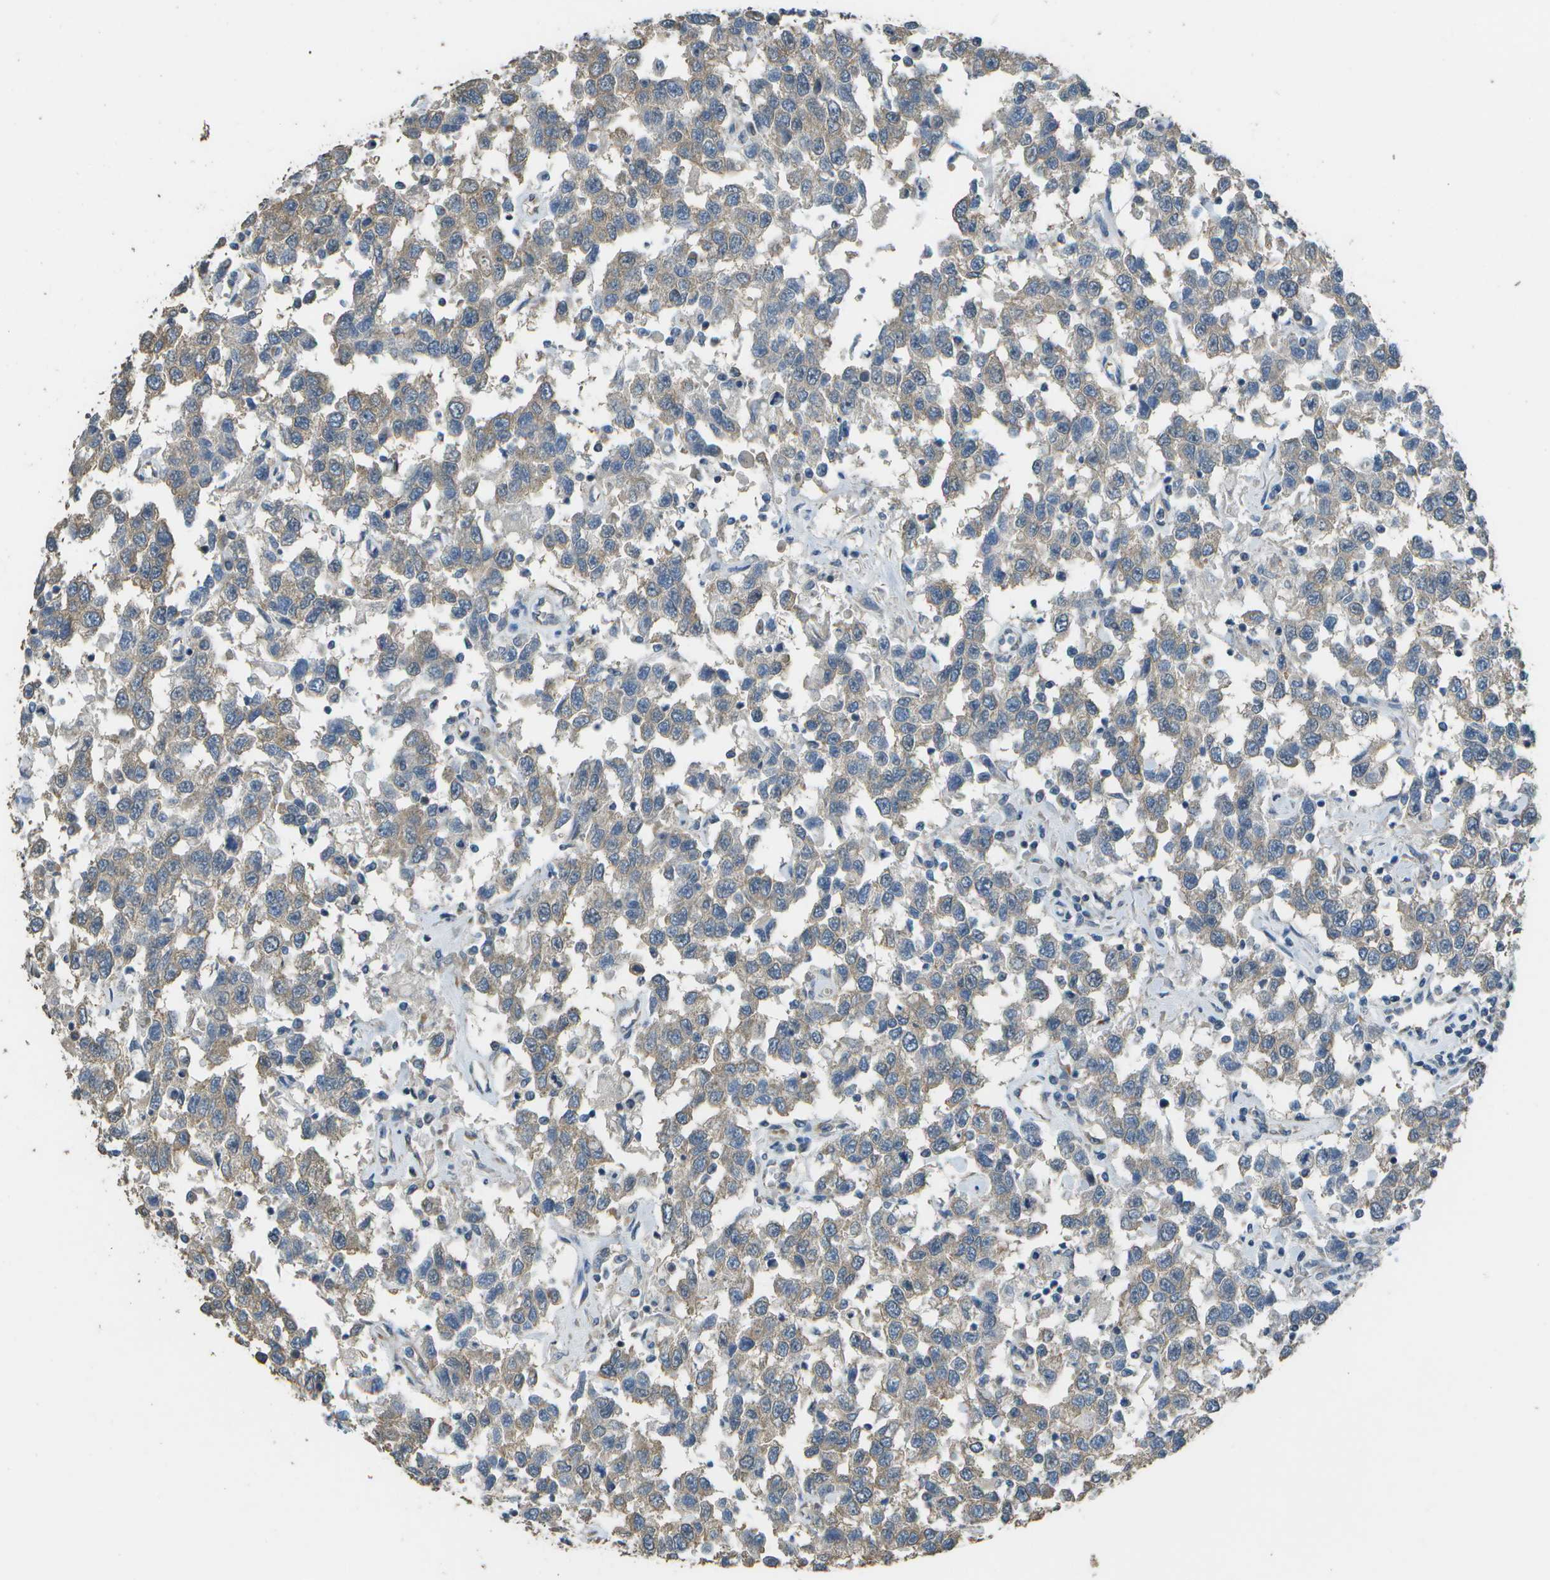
{"staining": {"intensity": "weak", "quantity": "25%-75%", "location": "cytoplasmic/membranous"}, "tissue": "testis cancer", "cell_type": "Tumor cells", "image_type": "cancer", "snomed": [{"axis": "morphology", "description": "Seminoma, NOS"}, {"axis": "topography", "description": "Testis"}], "caption": "Immunohistochemical staining of testis seminoma reveals weak cytoplasmic/membranous protein positivity in approximately 25%-75% of tumor cells.", "gene": "CLNS1A", "patient": {"sex": "male", "age": 41}}